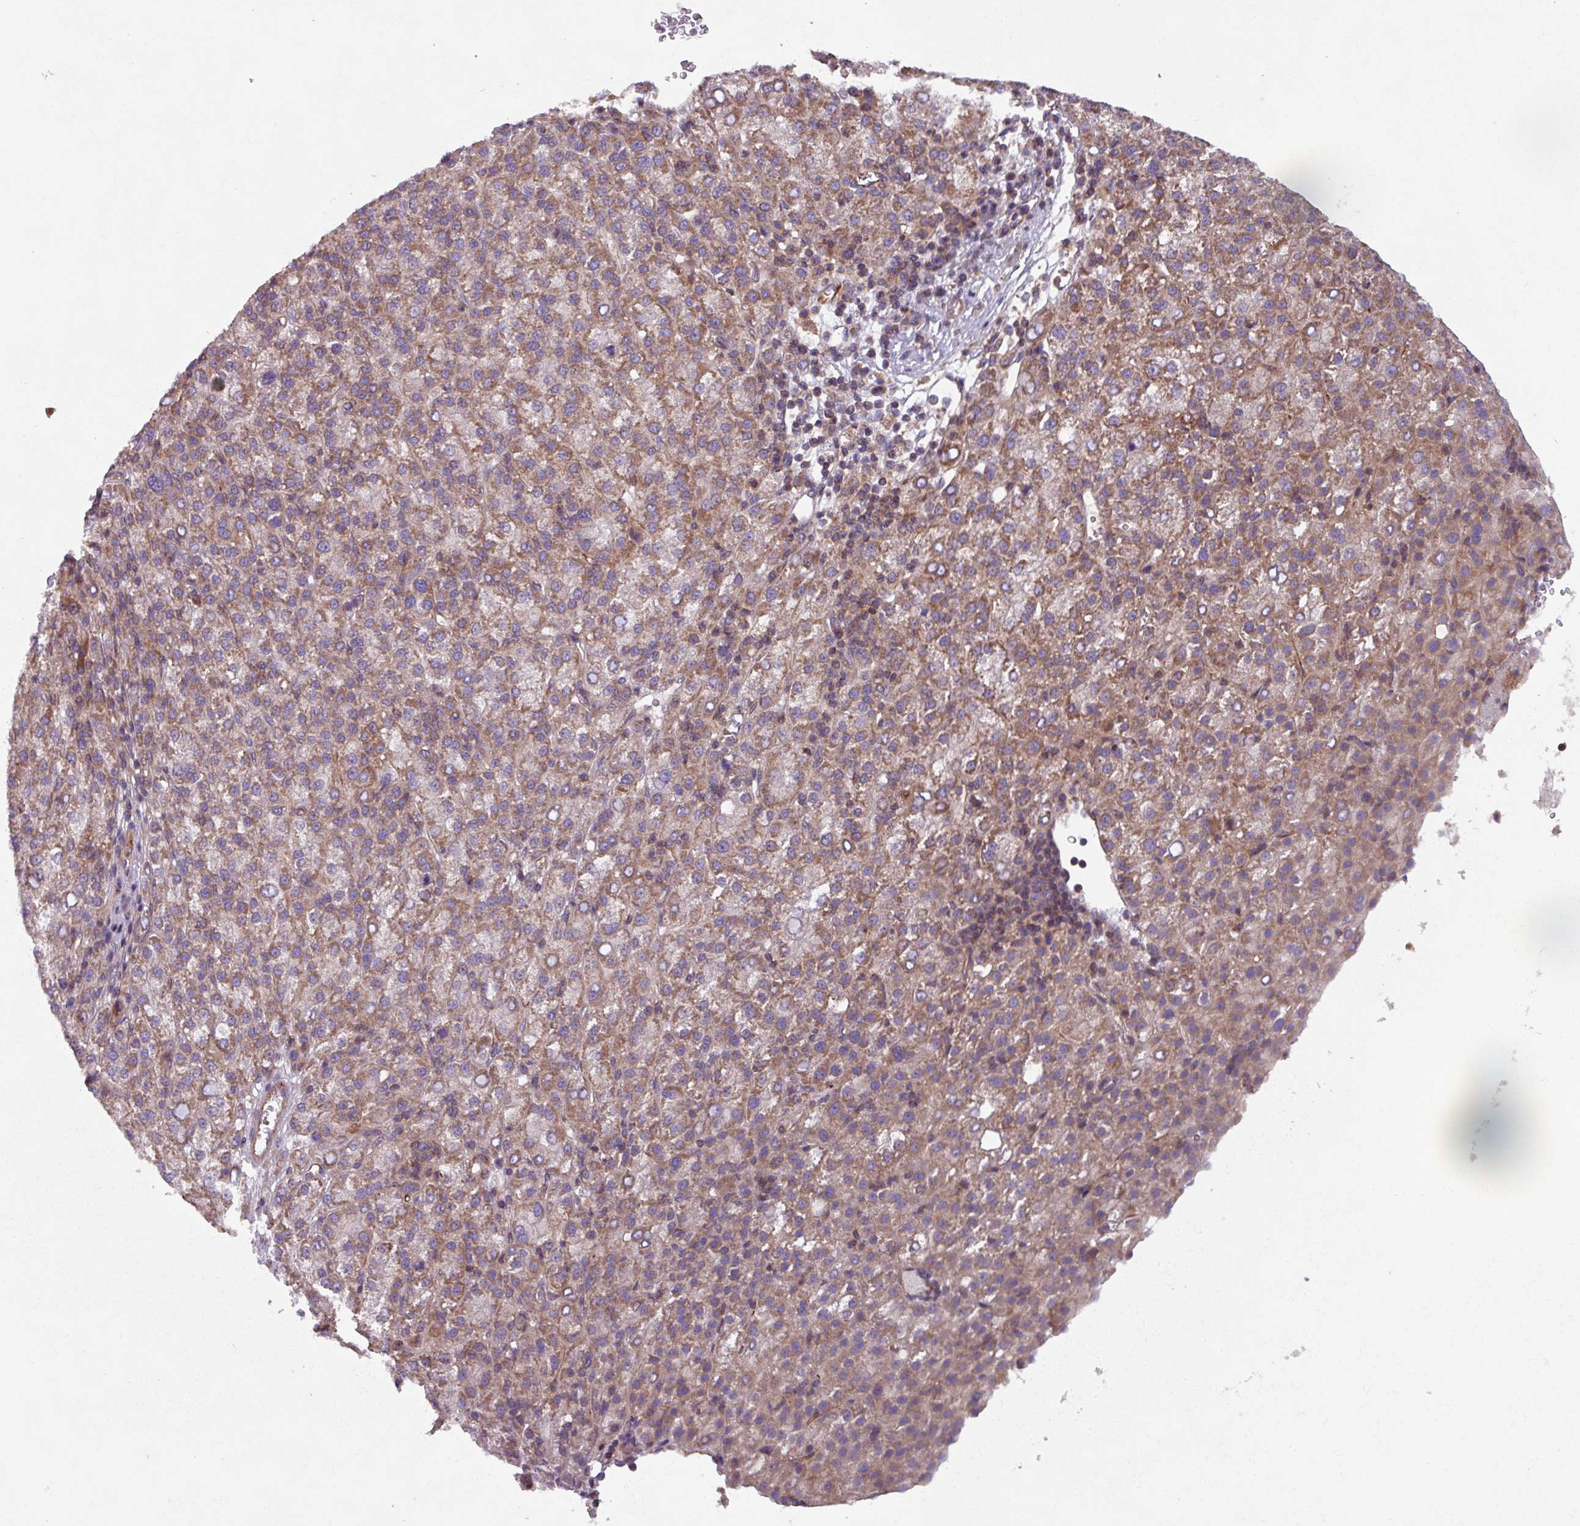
{"staining": {"intensity": "moderate", "quantity": ">75%", "location": "cytoplasmic/membranous"}, "tissue": "liver cancer", "cell_type": "Tumor cells", "image_type": "cancer", "snomed": [{"axis": "morphology", "description": "Carcinoma, Hepatocellular, NOS"}, {"axis": "topography", "description": "Liver"}], "caption": "Immunohistochemistry (IHC) micrograph of human liver cancer (hepatocellular carcinoma) stained for a protein (brown), which exhibits medium levels of moderate cytoplasmic/membranous expression in approximately >75% of tumor cells.", "gene": "PLEKHD1", "patient": {"sex": "female", "age": 58}}